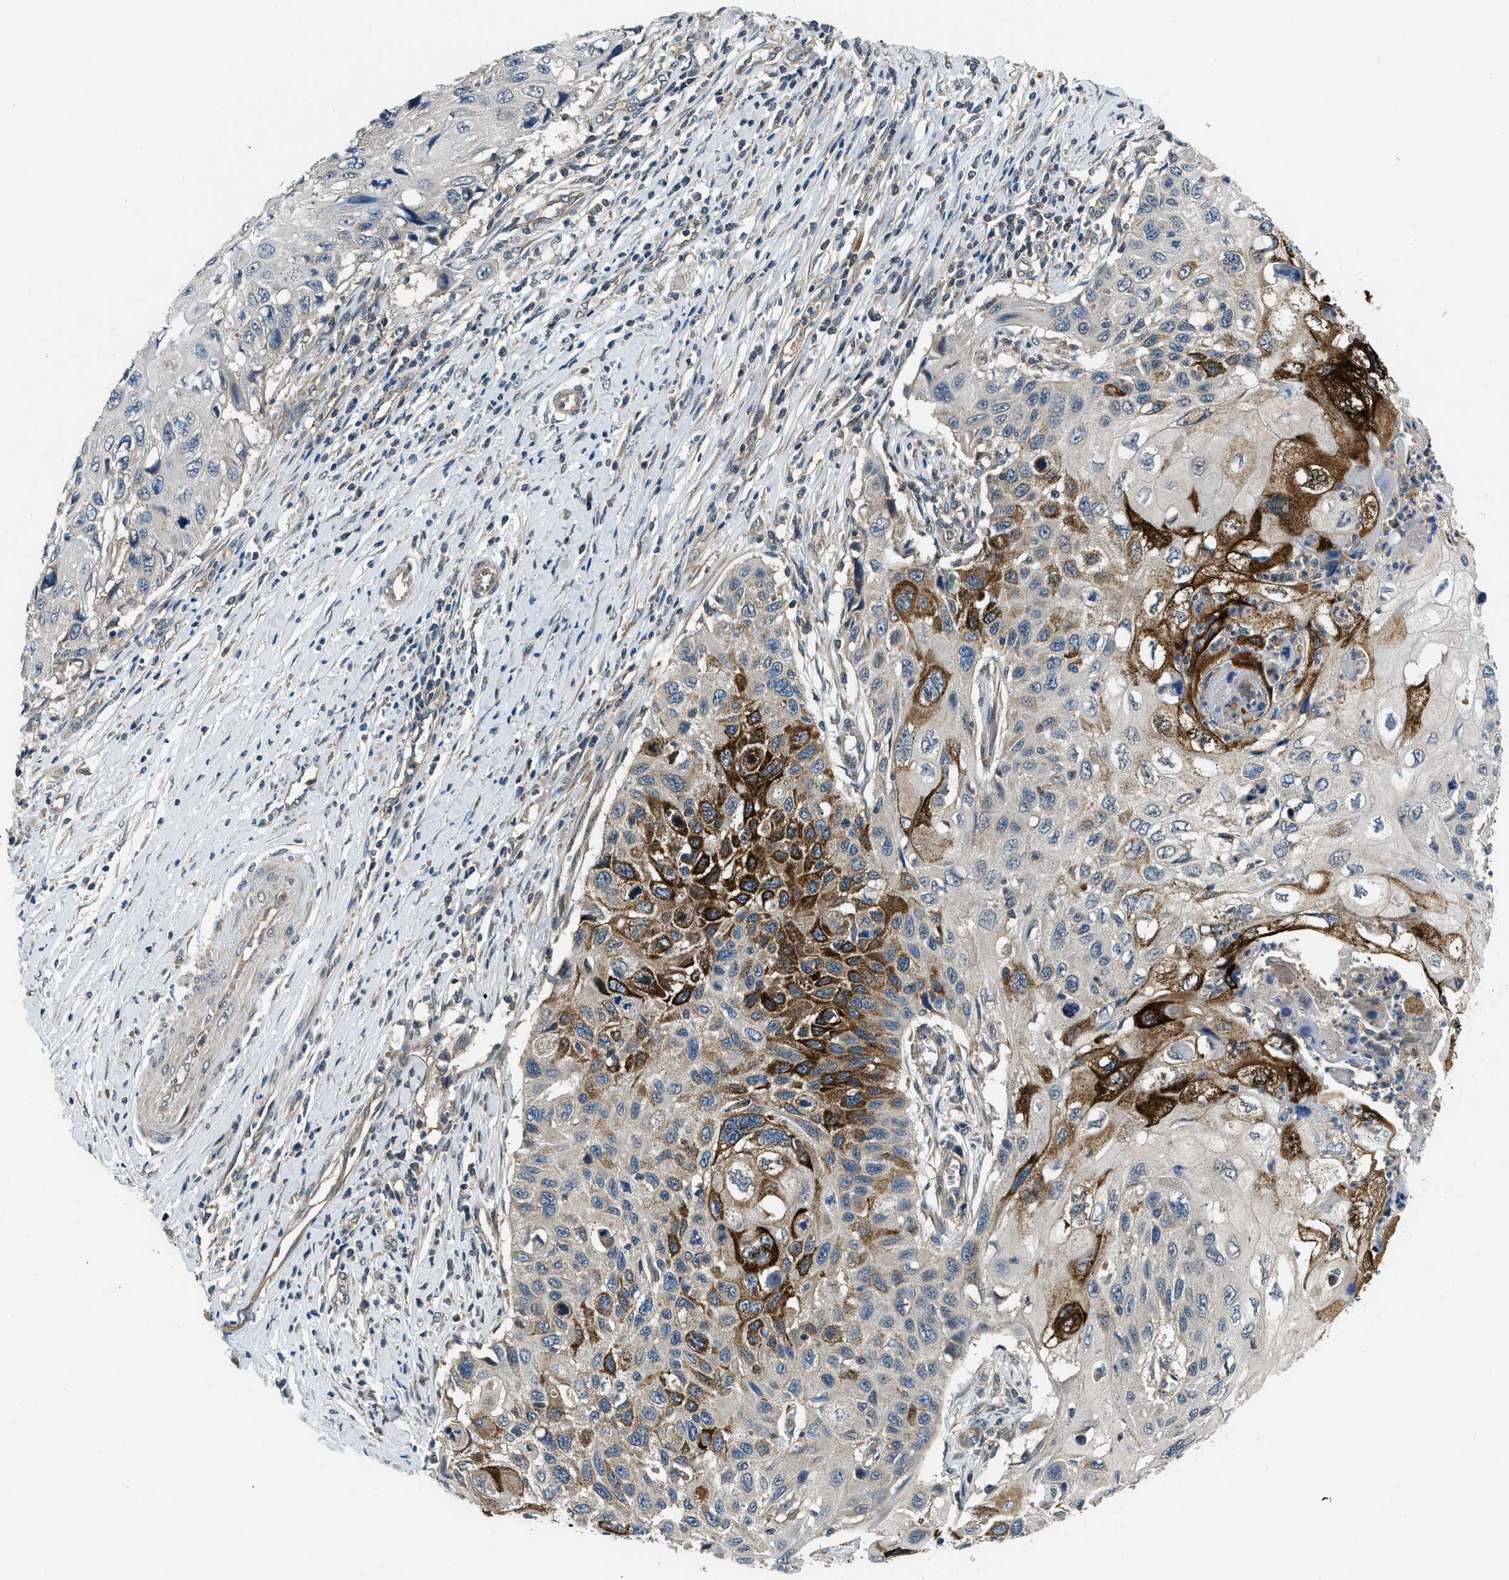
{"staining": {"intensity": "strong", "quantity": "25%-75%", "location": "cytoplasmic/membranous"}, "tissue": "cervical cancer", "cell_type": "Tumor cells", "image_type": "cancer", "snomed": [{"axis": "morphology", "description": "Squamous cell carcinoma, NOS"}, {"axis": "topography", "description": "Cervix"}], "caption": "This is an image of immunohistochemistry staining of squamous cell carcinoma (cervical), which shows strong expression in the cytoplasmic/membranous of tumor cells.", "gene": "IL3RA", "patient": {"sex": "female", "age": 70}}